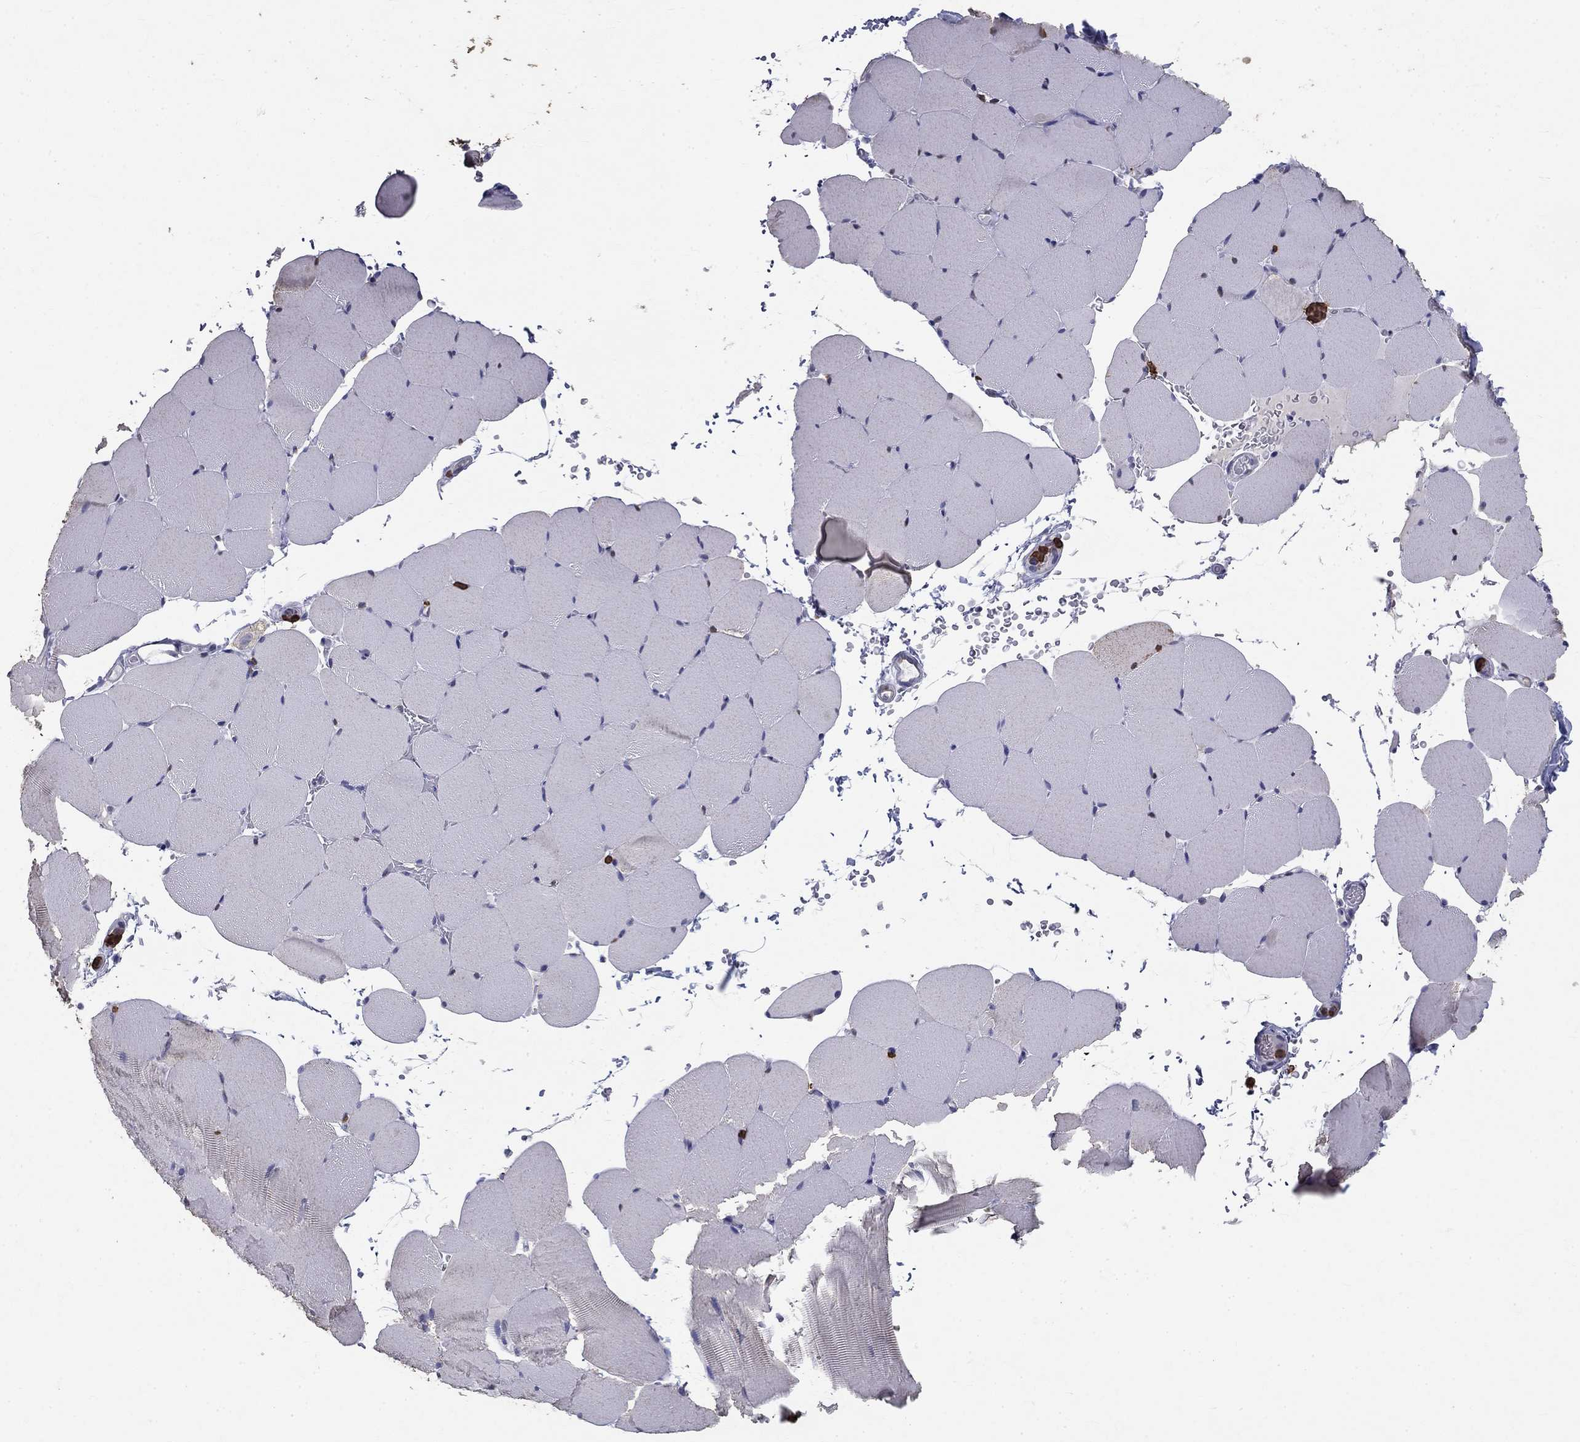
{"staining": {"intensity": "negative", "quantity": "none", "location": "none"}, "tissue": "skeletal muscle", "cell_type": "Myocytes", "image_type": "normal", "snomed": [{"axis": "morphology", "description": "Normal tissue, NOS"}, {"axis": "topography", "description": "Skeletal muscle"}], "caption": "DAB immunohistochemical staining of benign human skeletal muscle exhibits no significant expression in myocytes. (DAB (3,3'-diaminobenzidine) immunohistochemistry (IHC) visualized using brightfield microscopy, high magnification).", "gene": "IGSF8", "patient": {"sex": "female", "age": 37}}